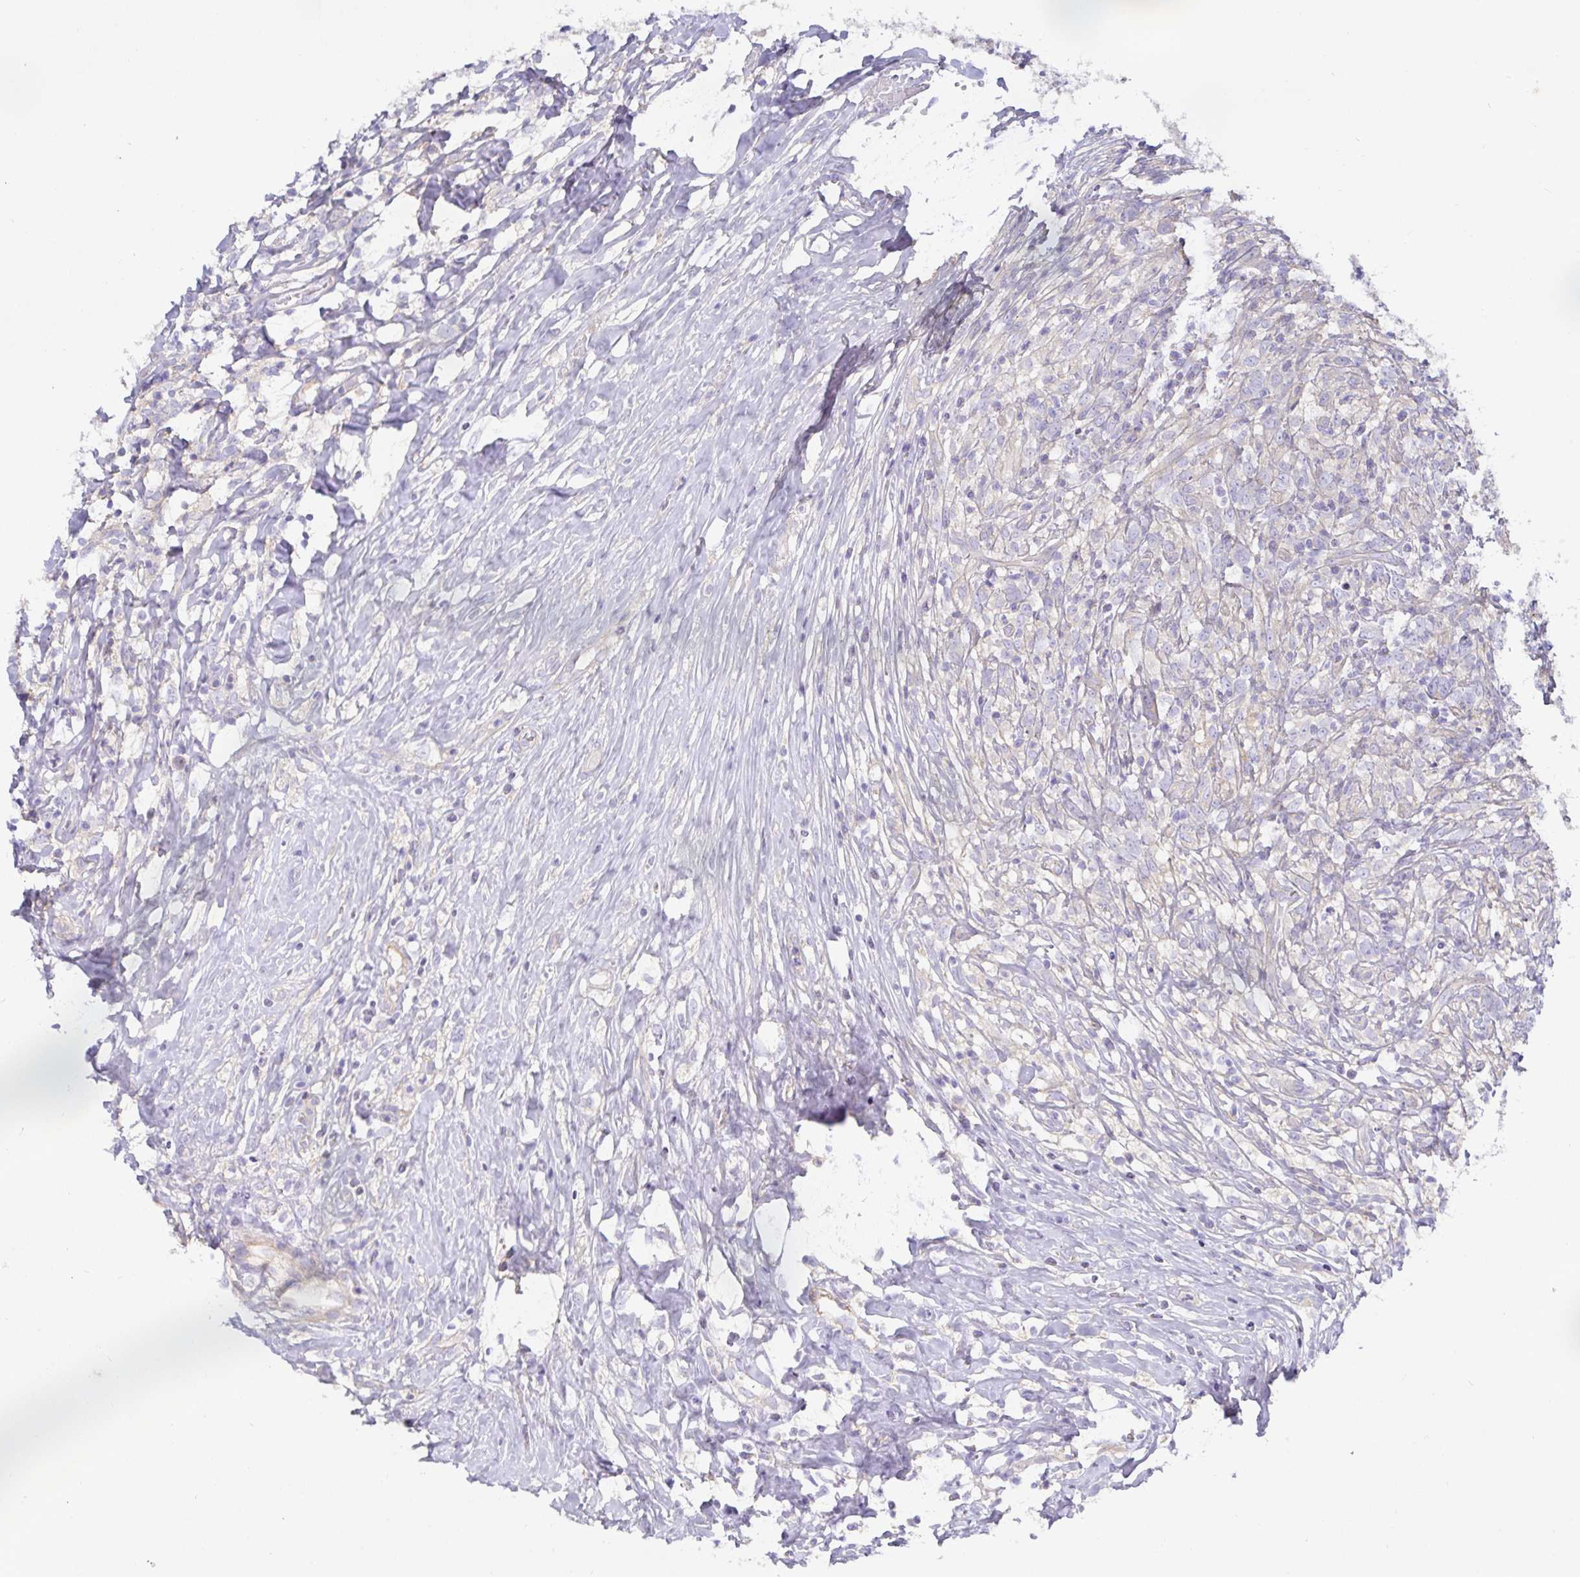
{"staining": {"intensity": "negative", "quantity": "none", "location": "none"}, "tissue": "lymphoma", "cell_type": "Tumor cells", "image_type": "cancer", "snomed": [{"axis": "morphology", "description": "Hodgkin's disease, NOS"}, {"axis": "topography", "description": "No Tissue"}], "caption": "IHC of human Hodgkin's disease shows no expression in tumor cells. (DAB IHC visualized using brightfield microscopy, high magnification).", "gene": "METTL22", "patient": {"sex": "female", "age": 21}}